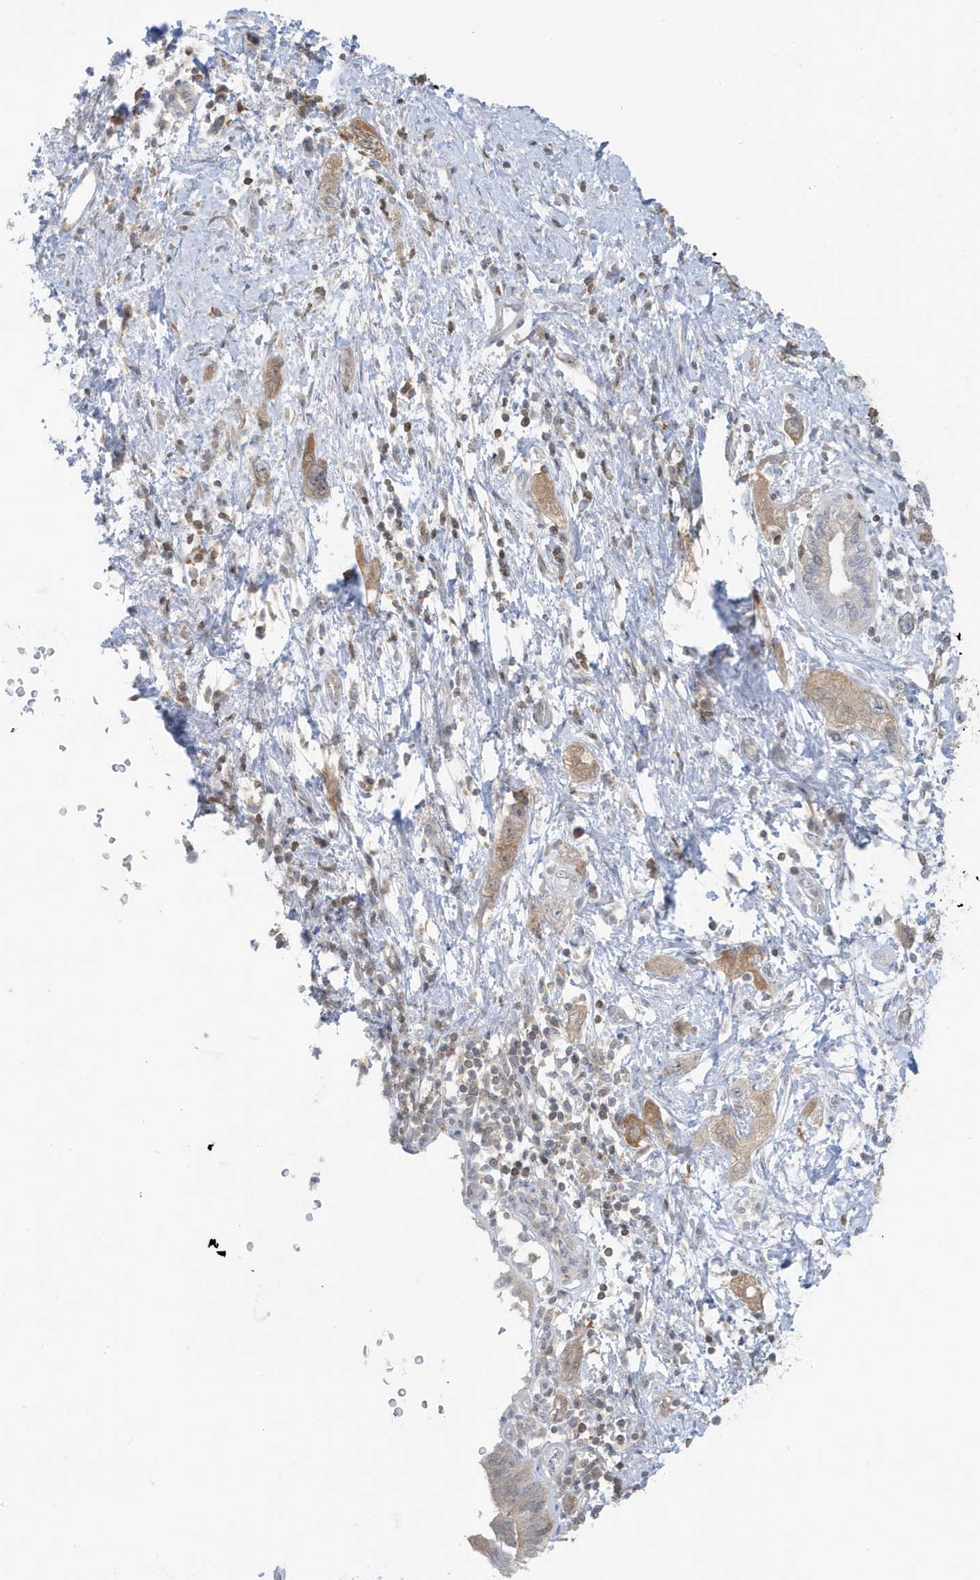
{"staining": {"intensity": "moderate", "quantity": "<25%", "location": "cytoplasmic/membranous"}, "tissue": "pancreatic cancer", "cell_type": "Tumor cells", "image_type": "cancer", "snomed": [{"axis": "morphology", "description": "Adenocarcinoma, NOS"}, {"axis": "topography", "description": "Pancreas"}], "caption": "Immunohistochemical staining of pancreatic cancer (adenocarcinoma) demonstrates low levels of moderate cytoplasmic/membranous protein expression in about <25% of tumor cells.", "gene": "OGA", "patient": {"sex": "female", "age": 73}}